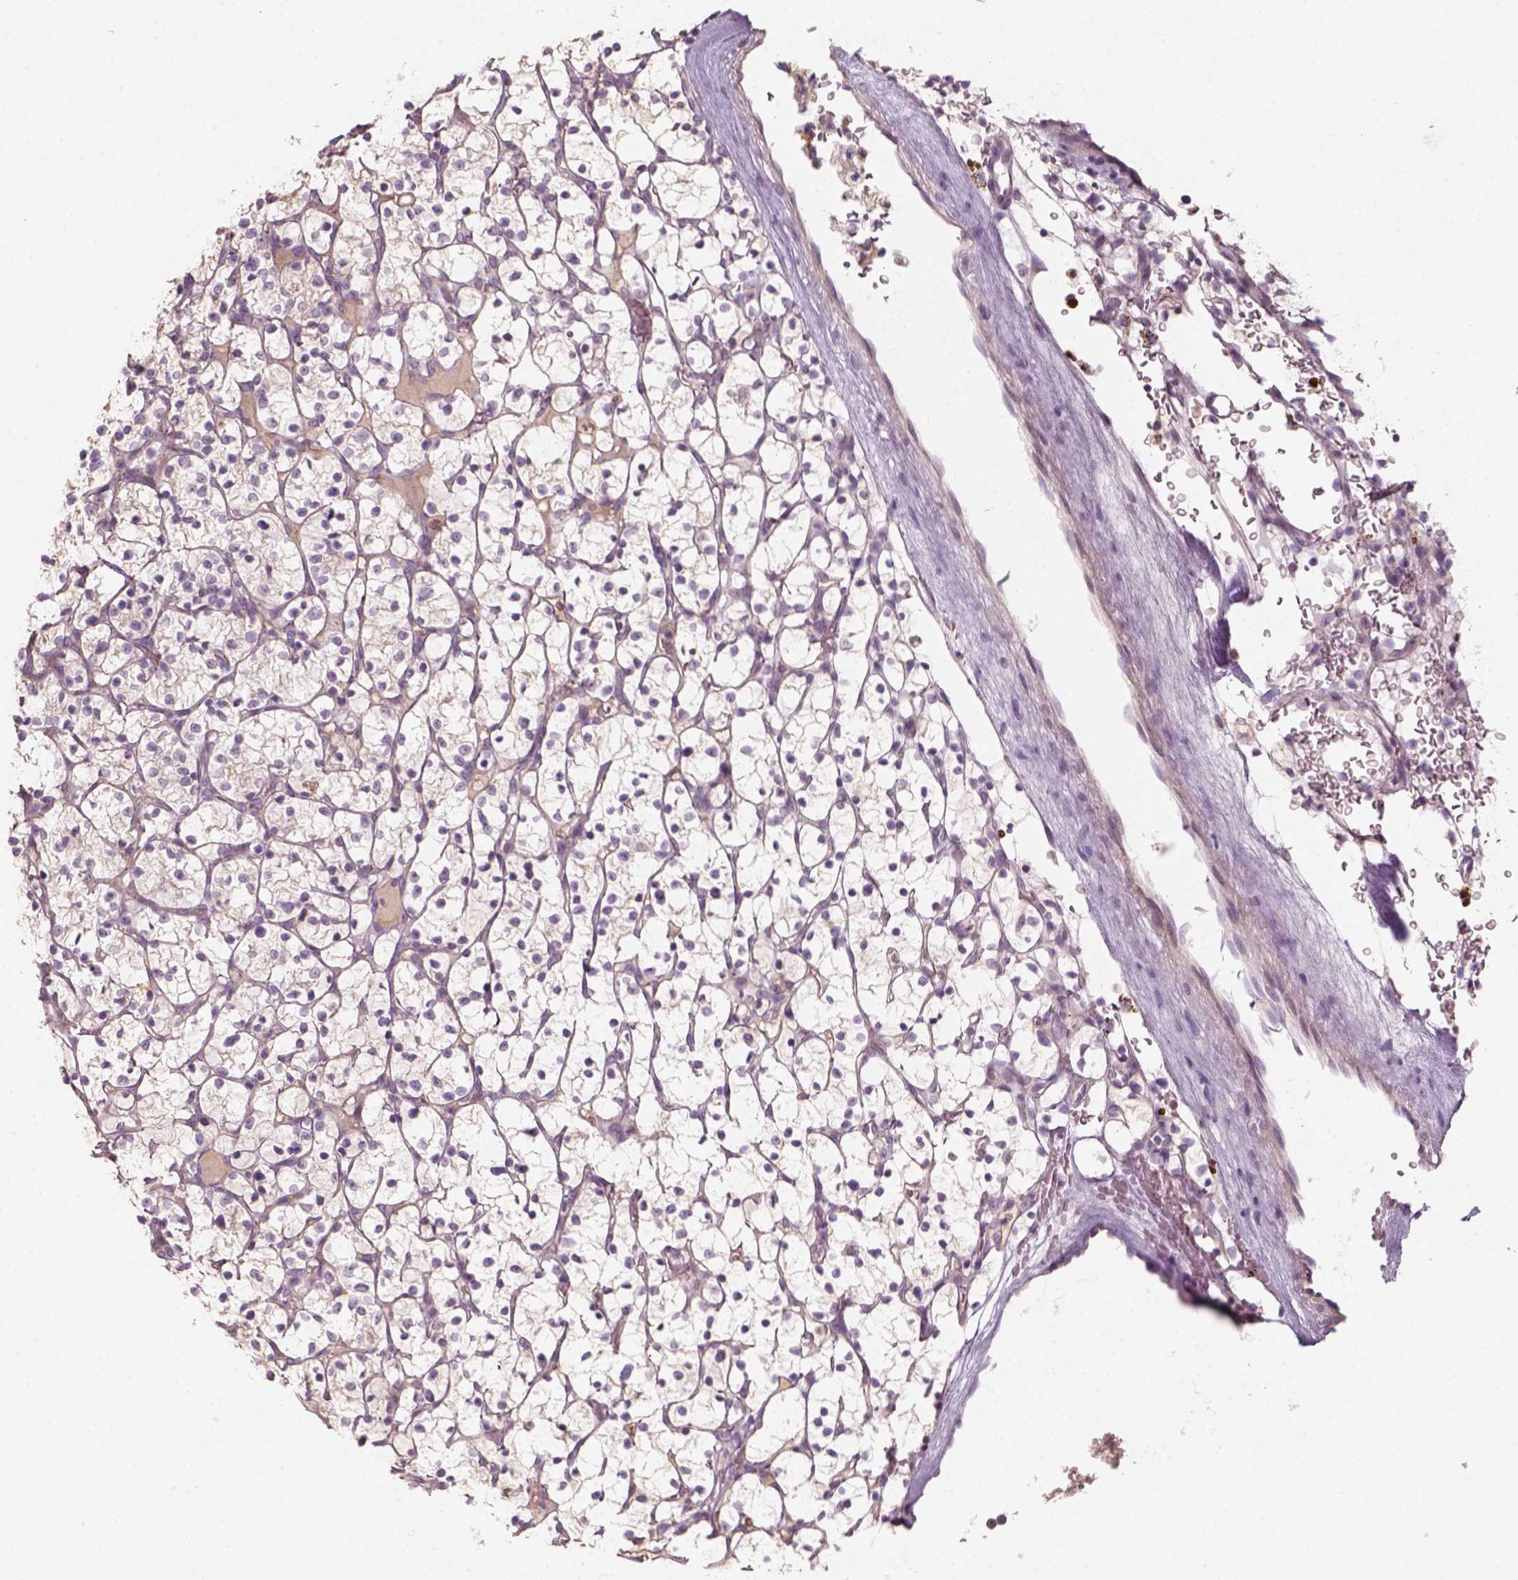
{"staining": {"intensity": "negative", "quantity": "none", "location": "none"}, "tissue": "renal cancer", "cell_type": "Tumor cells", "image_type": "cancer", "snomed": [{"axis": "morphology", "description": "Adenocarcinoma, NOS"}, {"axis": "topography", "description": "Kidney"}], "caption": "IHC photomicrograph of neoplastic tissue: renal cancer (adenocarcinoma) stained with DAB (3,3'-diaminobenzidine) exhibits no significant protein positivity in tumor cells.", "gene": "AQP9", "patient": {"sex": "female", "age": 64}}